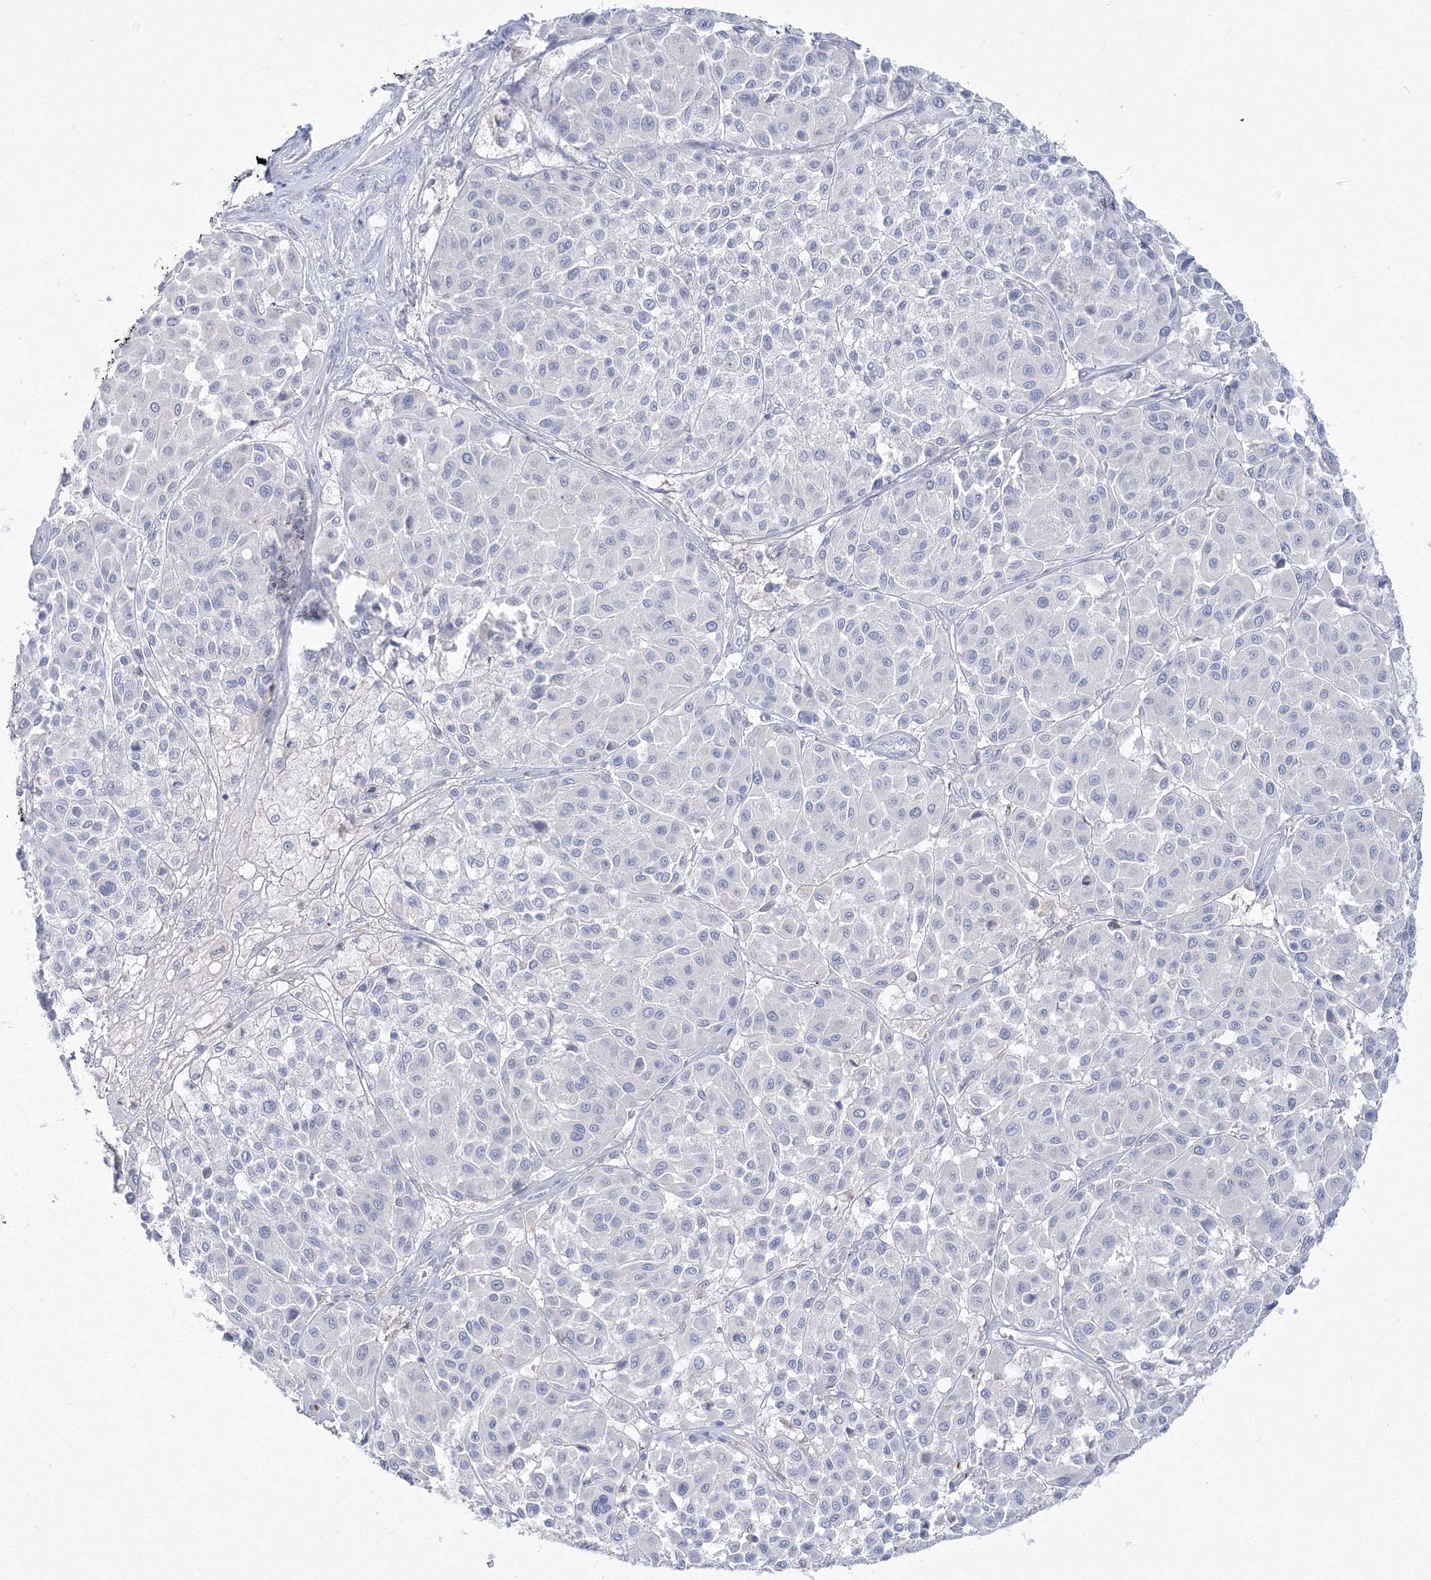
{"staining": {"intensity": "negative", "quantity": "none", "location": "none"}, "tissue": "melanoma", "cell_type": "Tumor cells", "image_type": "cancer", "snomed": [{"axis": "morphology", "description": "Malignant melanoma, Metastatic site"}, {"axis": "topography", "description": "Soft tissue"}], "caption": "The micrograph demonstrates no staining of tumor cells in malignant melanoma (metastatic site).", "gene": "FBXL8", "patient": {"sex": "male", "age": 41}}